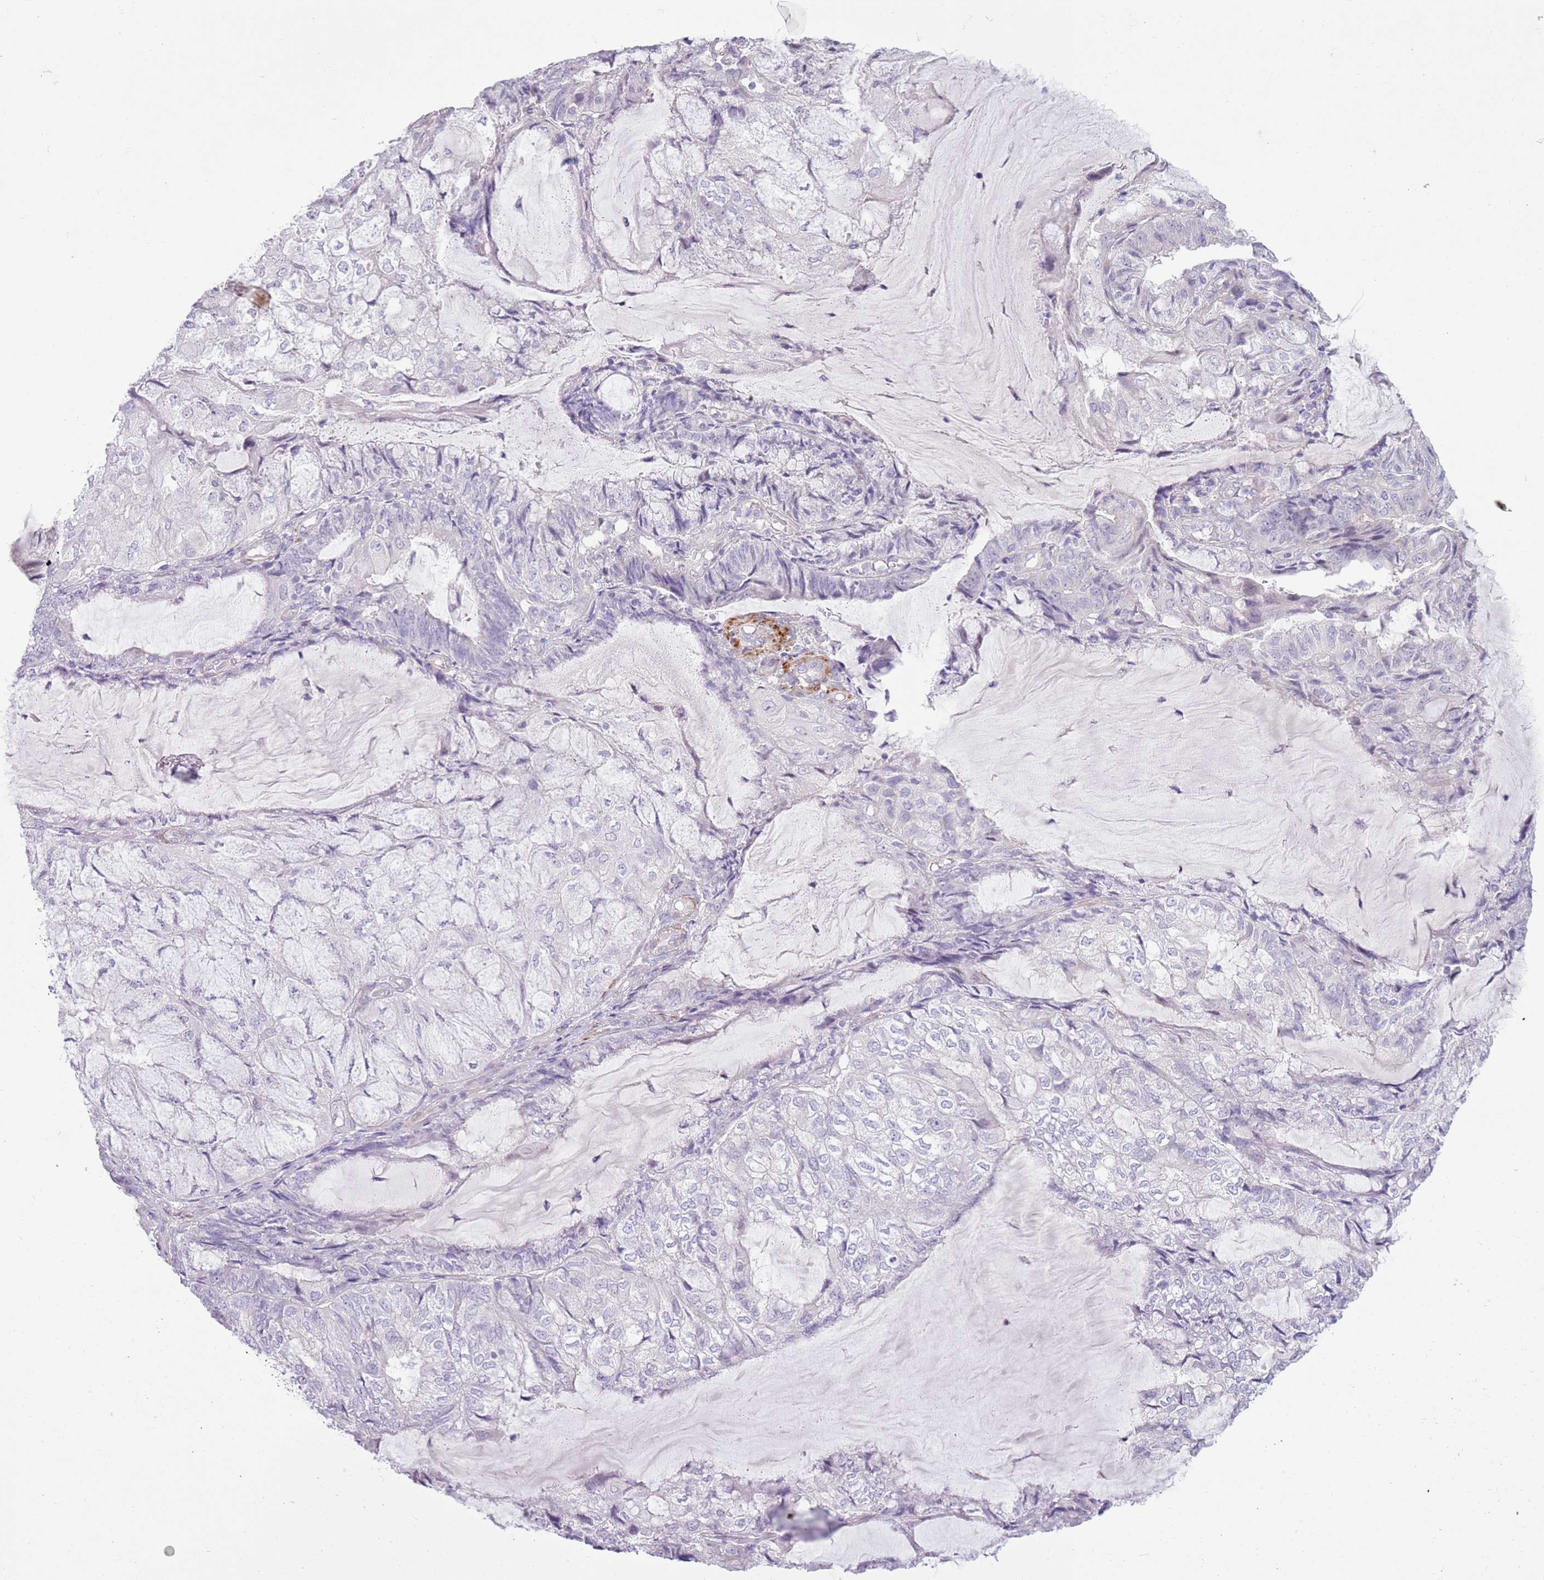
{"staining": {"intensity": "negative", "quantity": "none", "location": "none"}, "tissue": "endometrial cancer", "cell_type": "Tumor cells", "image_type": "cancer", "snomed": [{"axis": "morphology", "description": "Adenocarcinoma, NOS"}, {"axis": "topography", "description": "Endometrium"}], "caption": "Immunohistochemistry of endometrial cancer (adenocarcinoma) shows no expression in tumor cells.", "gene": "ZNF239", "patient": {"sex": "female", "age": 81}}